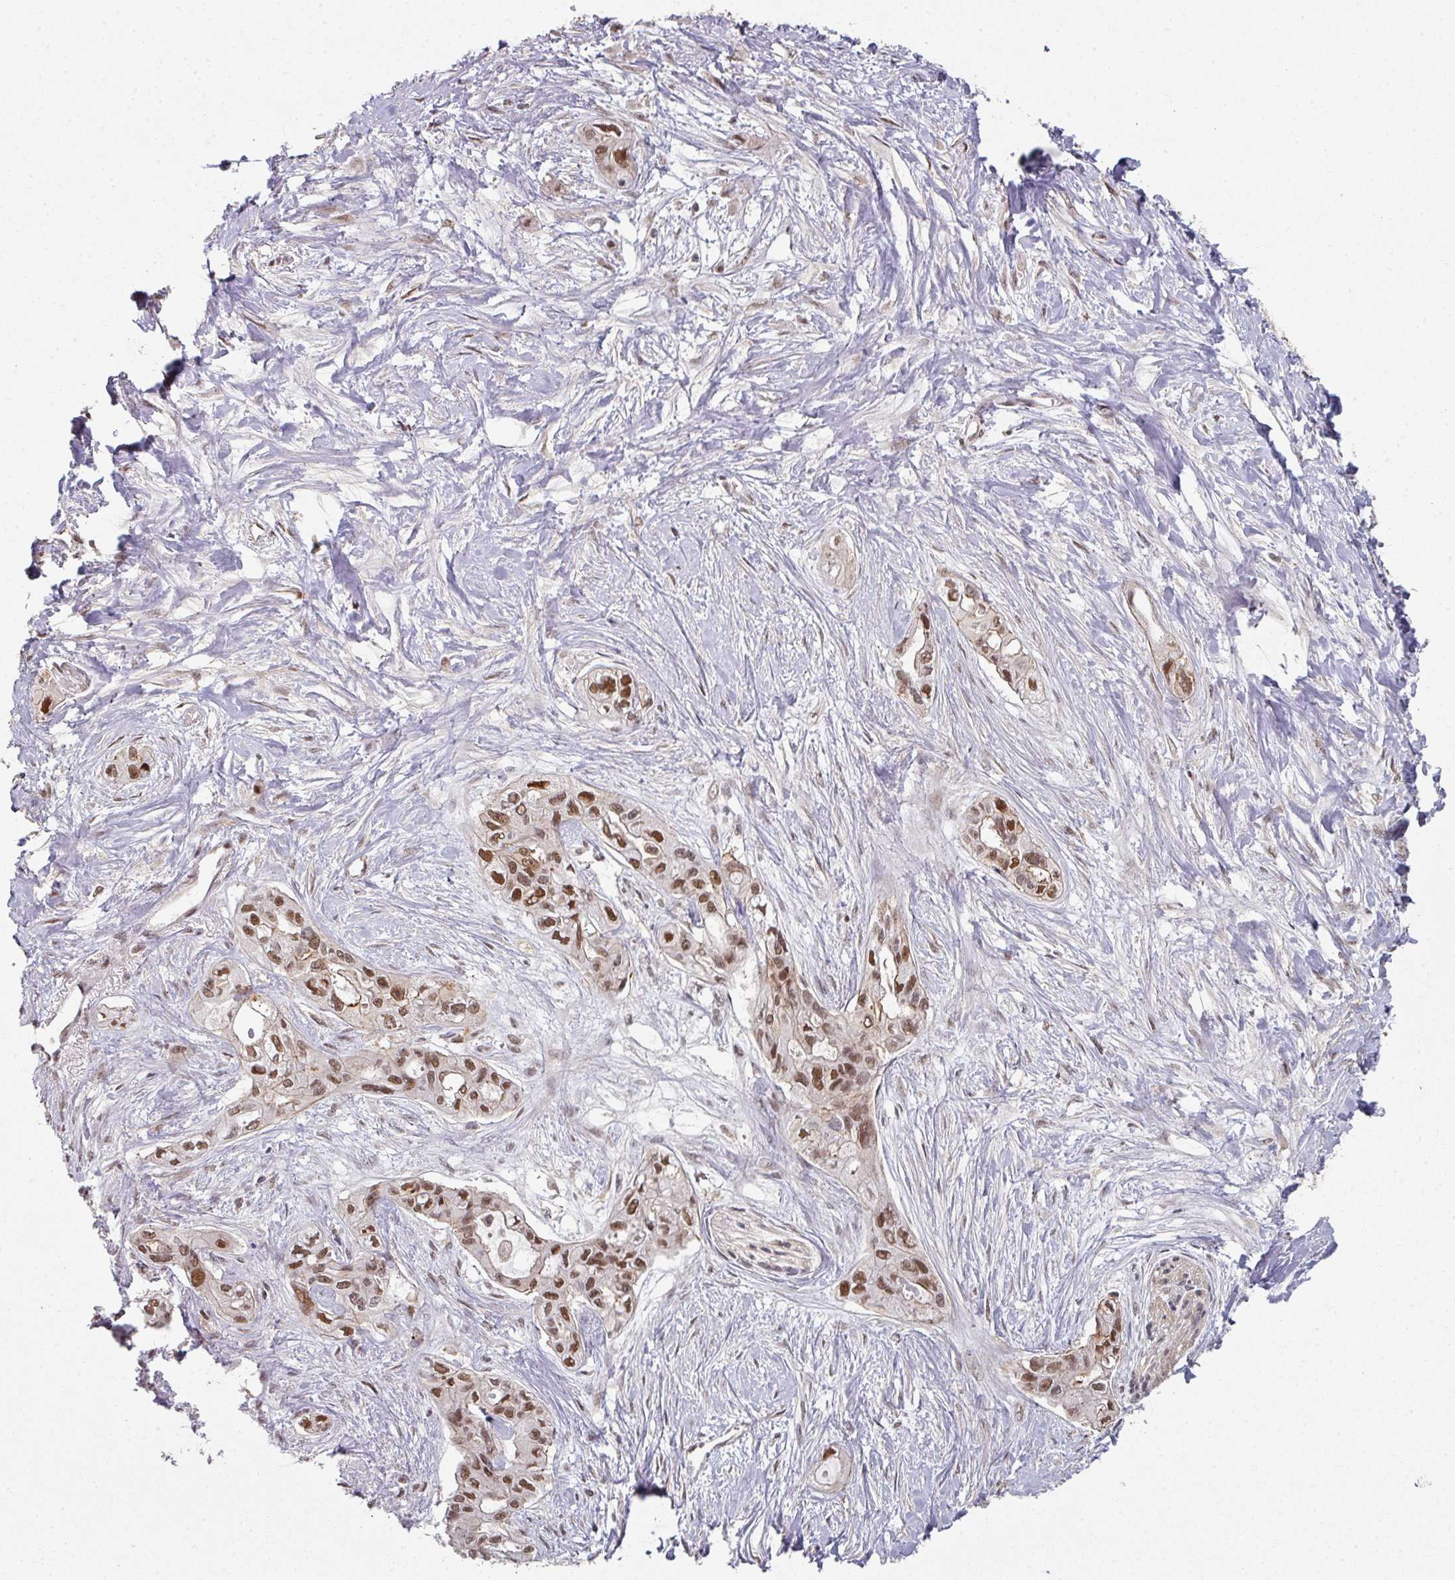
{"staining": {"intensity": "moderate", "quantity": ">75%", "location": "nuclear"}, "tissue": "pancreatic cancer", "cell_type": "Tumor cells", "image_type": "cancer", "snomed": [{"axis": "morphology", "description": "Adenocarcinoma, NOS"}, {"axis": "topography", "description": "Pancreas"}], "caption": "Immunohistochemical staining of human adenocarcinoma (pancreatic) demonstrates medium levels of moderate nuclear expression in about >75% of tumor cells.", "gene": "PSME3IP1", "patient": {"sex": "female", "age": 50}}